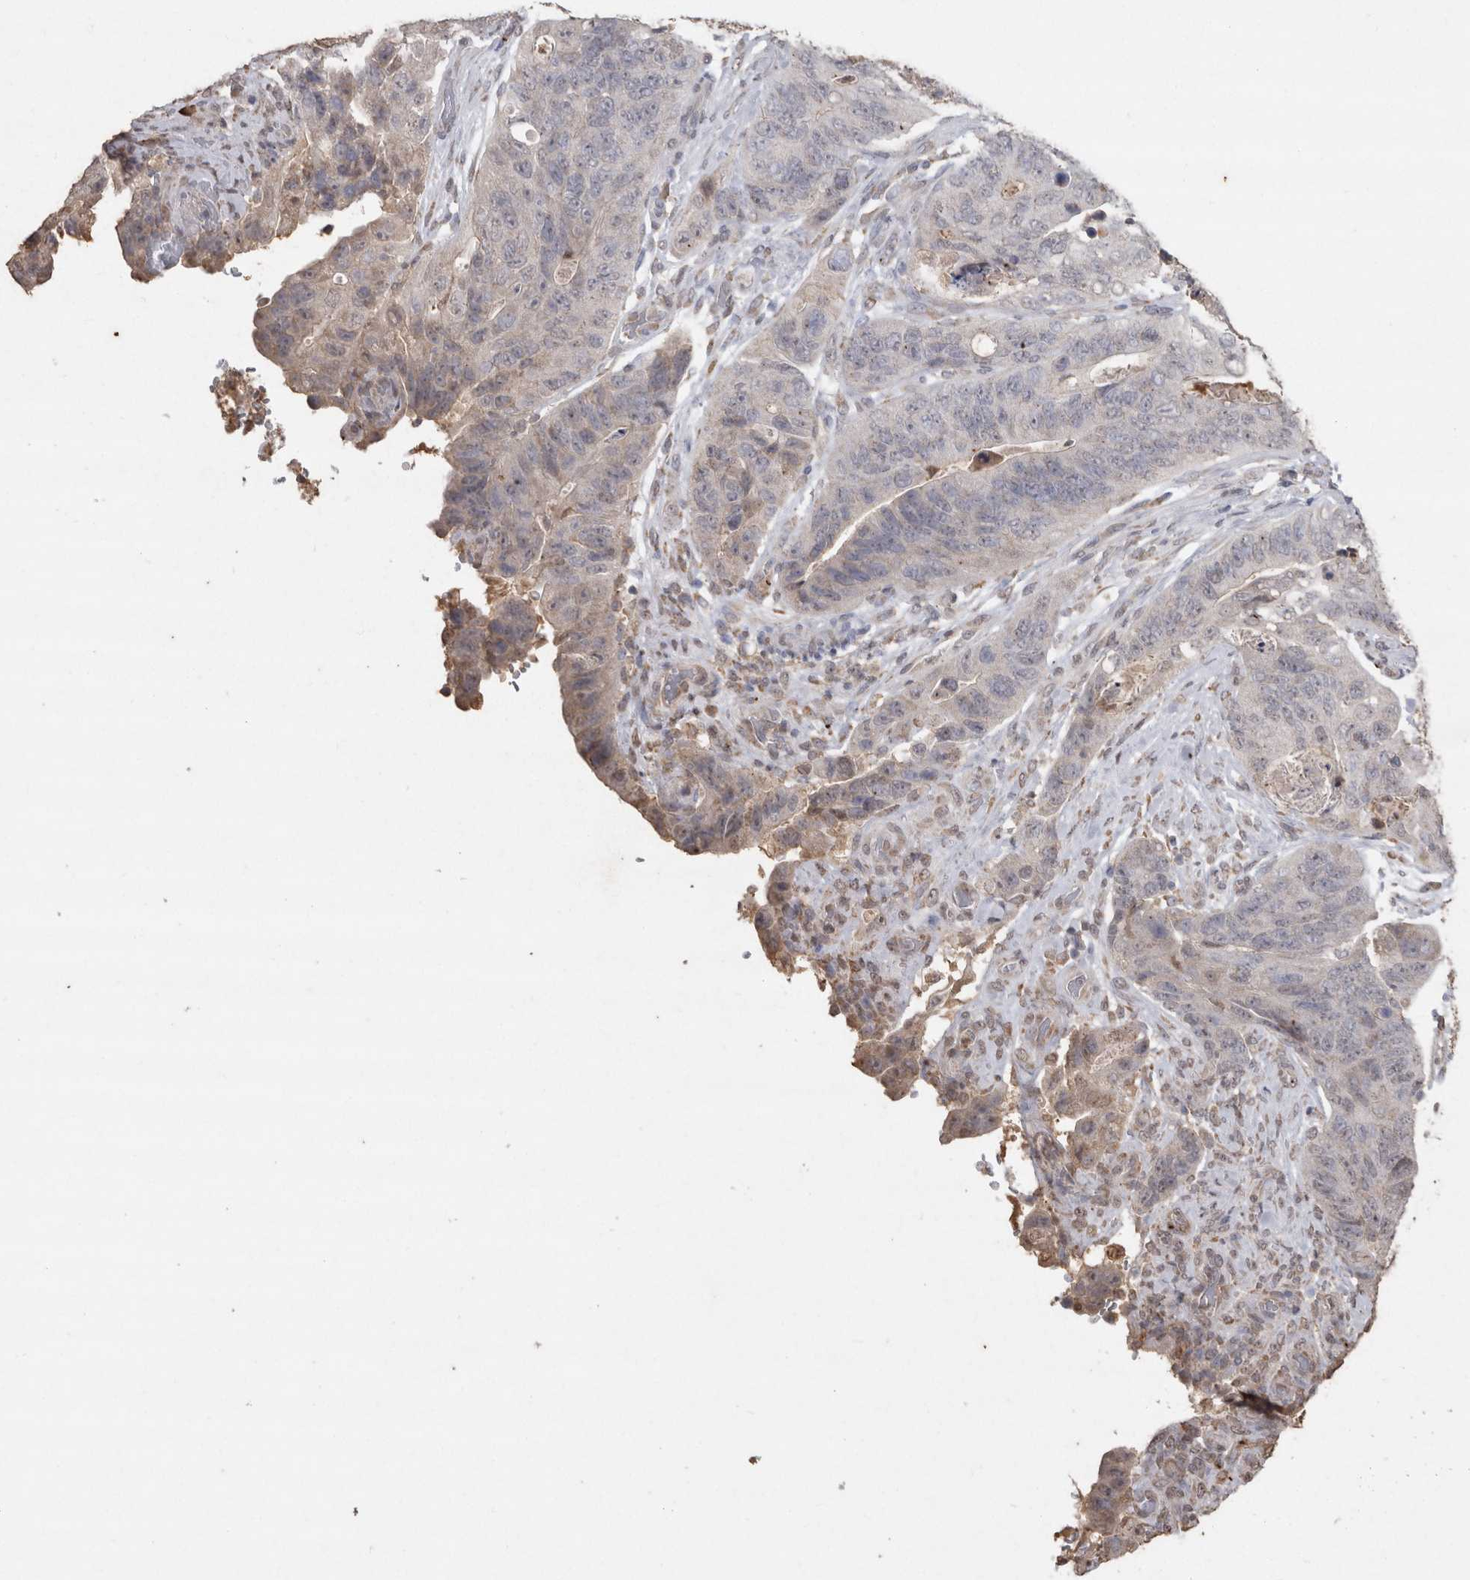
{"staining": {"intensity": "weak", "quantity": "<25%", "location": "cytoplasmic/membranous"}, "tissue": "stomach cancer", "cell_type": "Tumor cells", "image_type": "cancer", "snomed": [{"axis": "morphology", "description": "Adenocarcinoma, NOS"}, {"axis": "topography", "description": "Stomach"}], "caption": "Tumor cells show no significant staining in adenocarcinoma (stomach).", "gene": "CRELD2", "patient": {"sex": "female", "age": 89}}